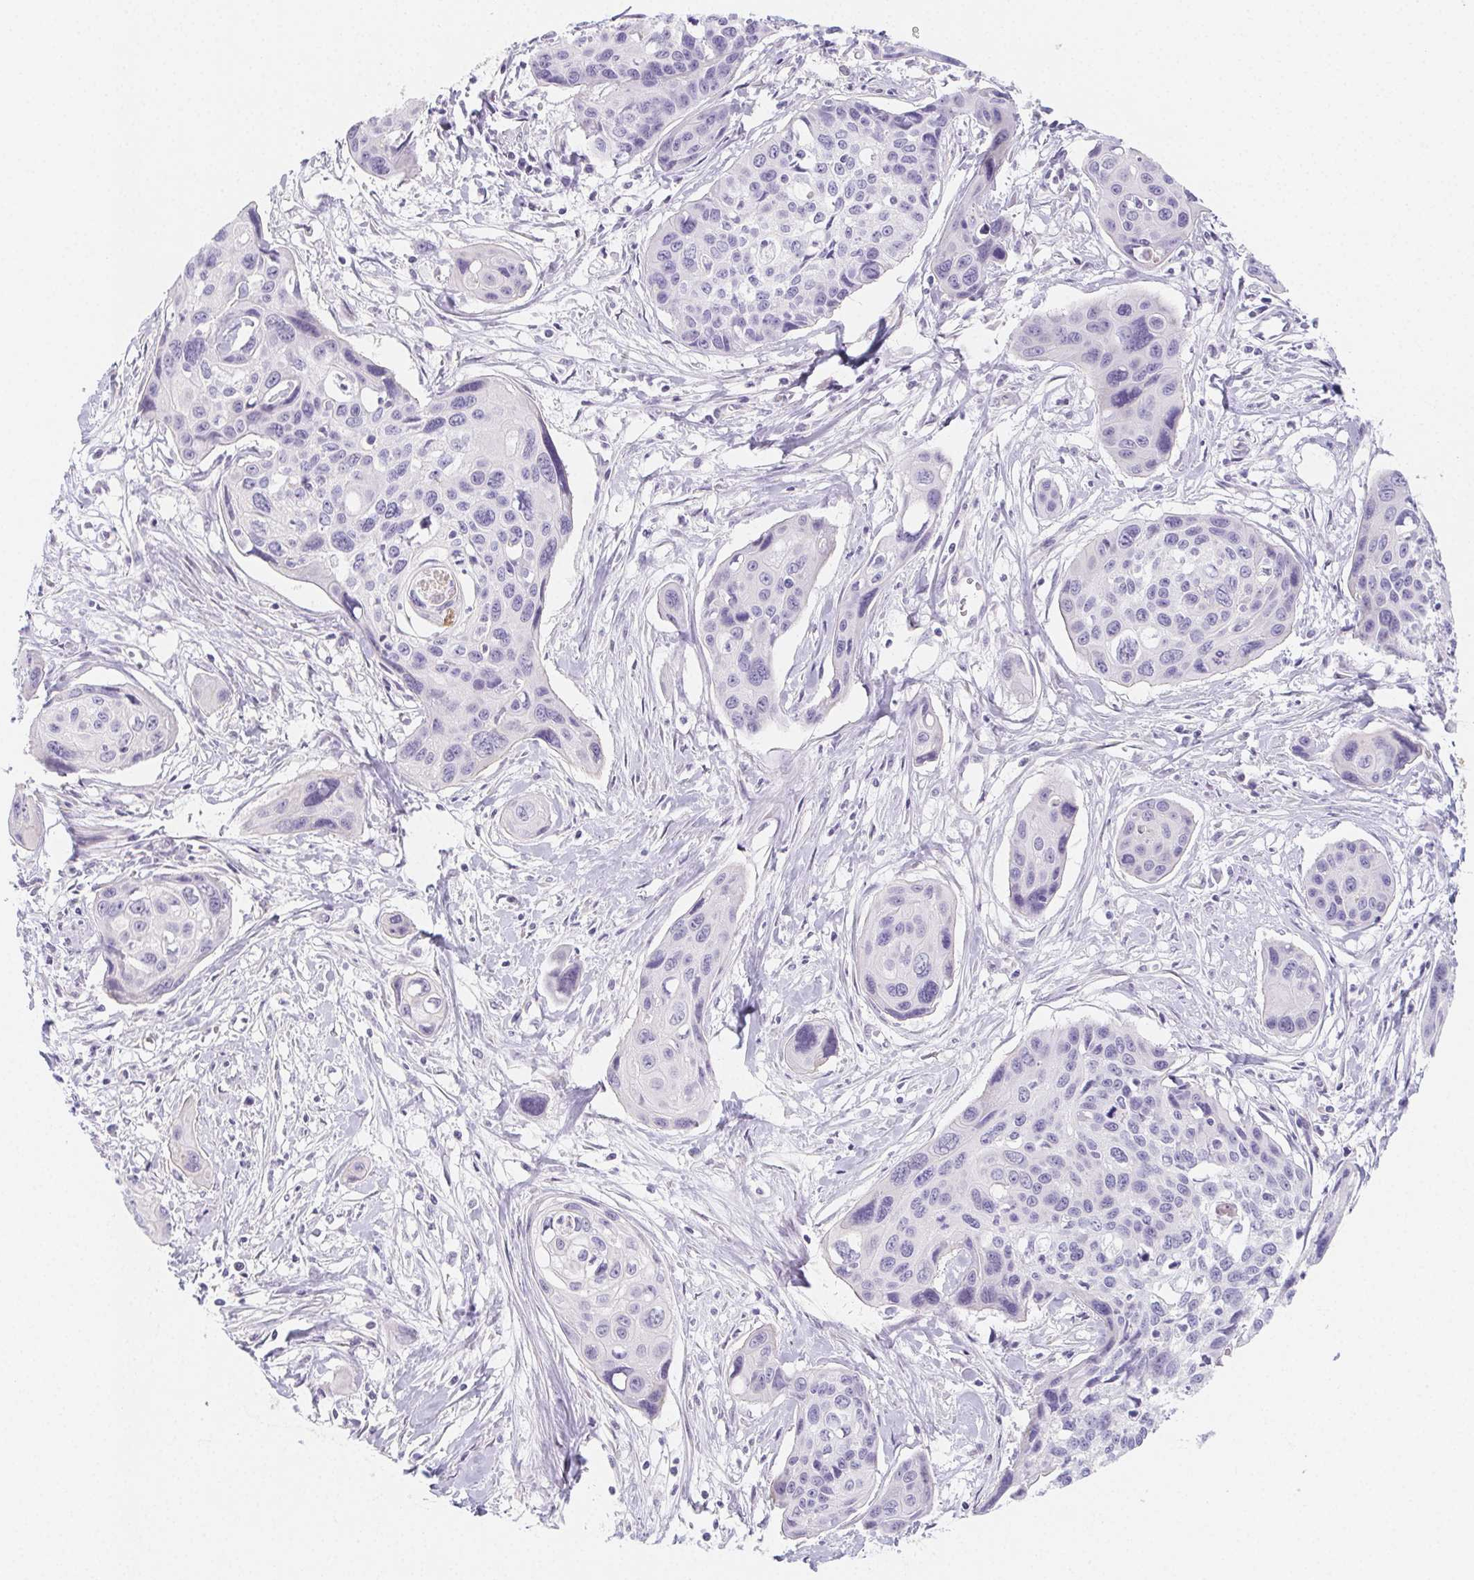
{"staining": {"intensity": "negative", "quantity": "none", "location": "none"}, "tissue": "cervical cancer", "cell_type": "Tumor cells", "image_type": "cancer", "snomed": [{"axis": "morphology", "description": "Squamous cell carcinoma, NOS"}, {"axis": "topography", "description": "Cervix"}], "caption": "Tumor cells are negative for brown protein staining in cervical cancer (squamous cell carcinoma).", "gene": "ZBBX", "patient": {"sex": "female", "age": 31}}